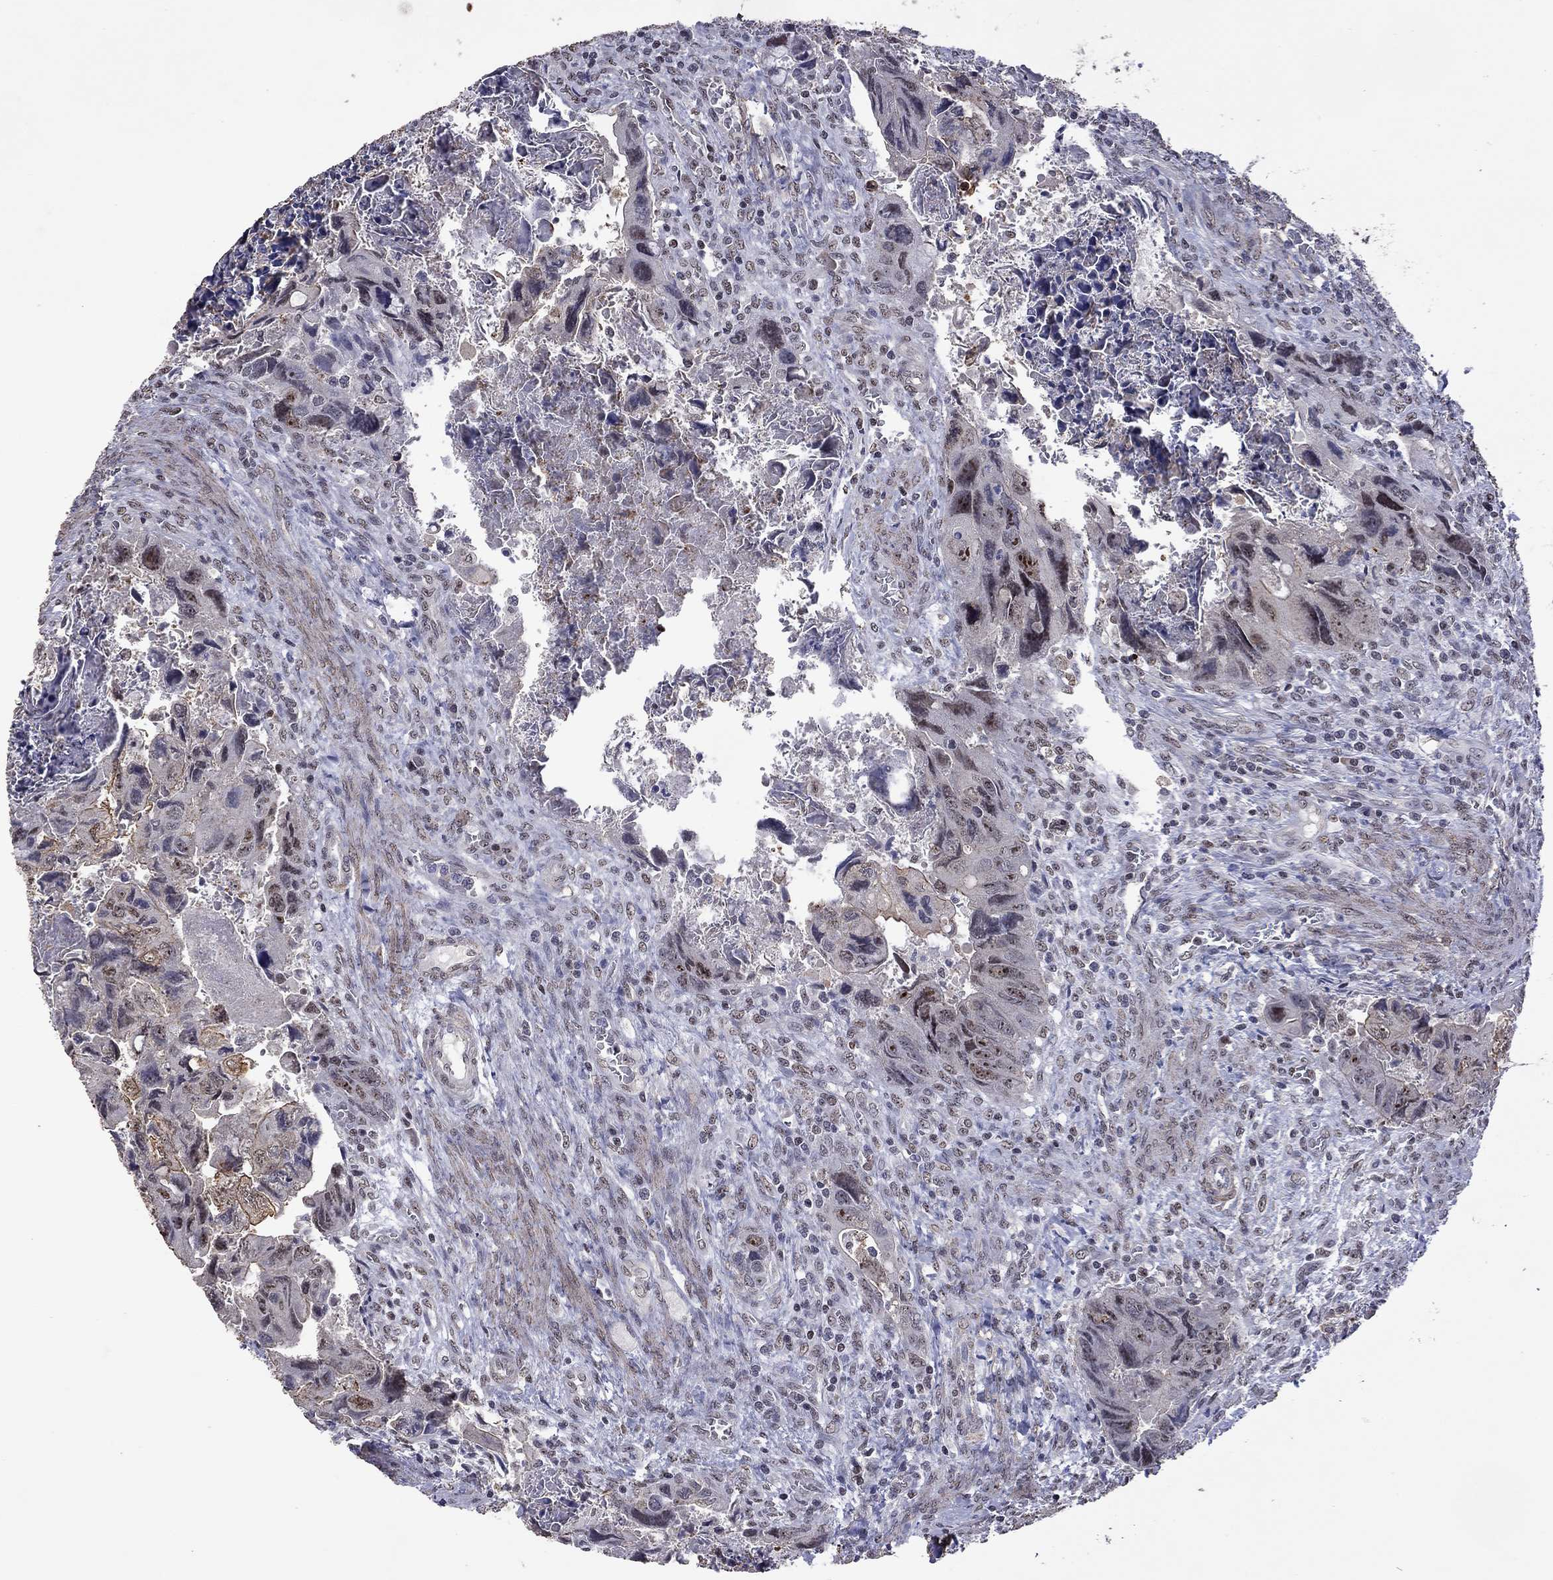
{"staining": {"intensity": "moderate", "quantity": "<25%", "location": "nuclear"}, "tissue": "colorectal cancer", "cell_type": "Tumor cells", "image_type": "cancer", "snomed": [{"axis": "morphology", "description": "Adenocarcinoma, NOS"}, {"axis": "topography", "description": "Rectum"}], "caption": "This histopathology image exhibits IHC staining of human colorectal cancer, with low moderate nuclear positivity in about <25% of tumor cells.", "gene": "SPOUT1", "patient": {"sex": "male", "age": 62}}